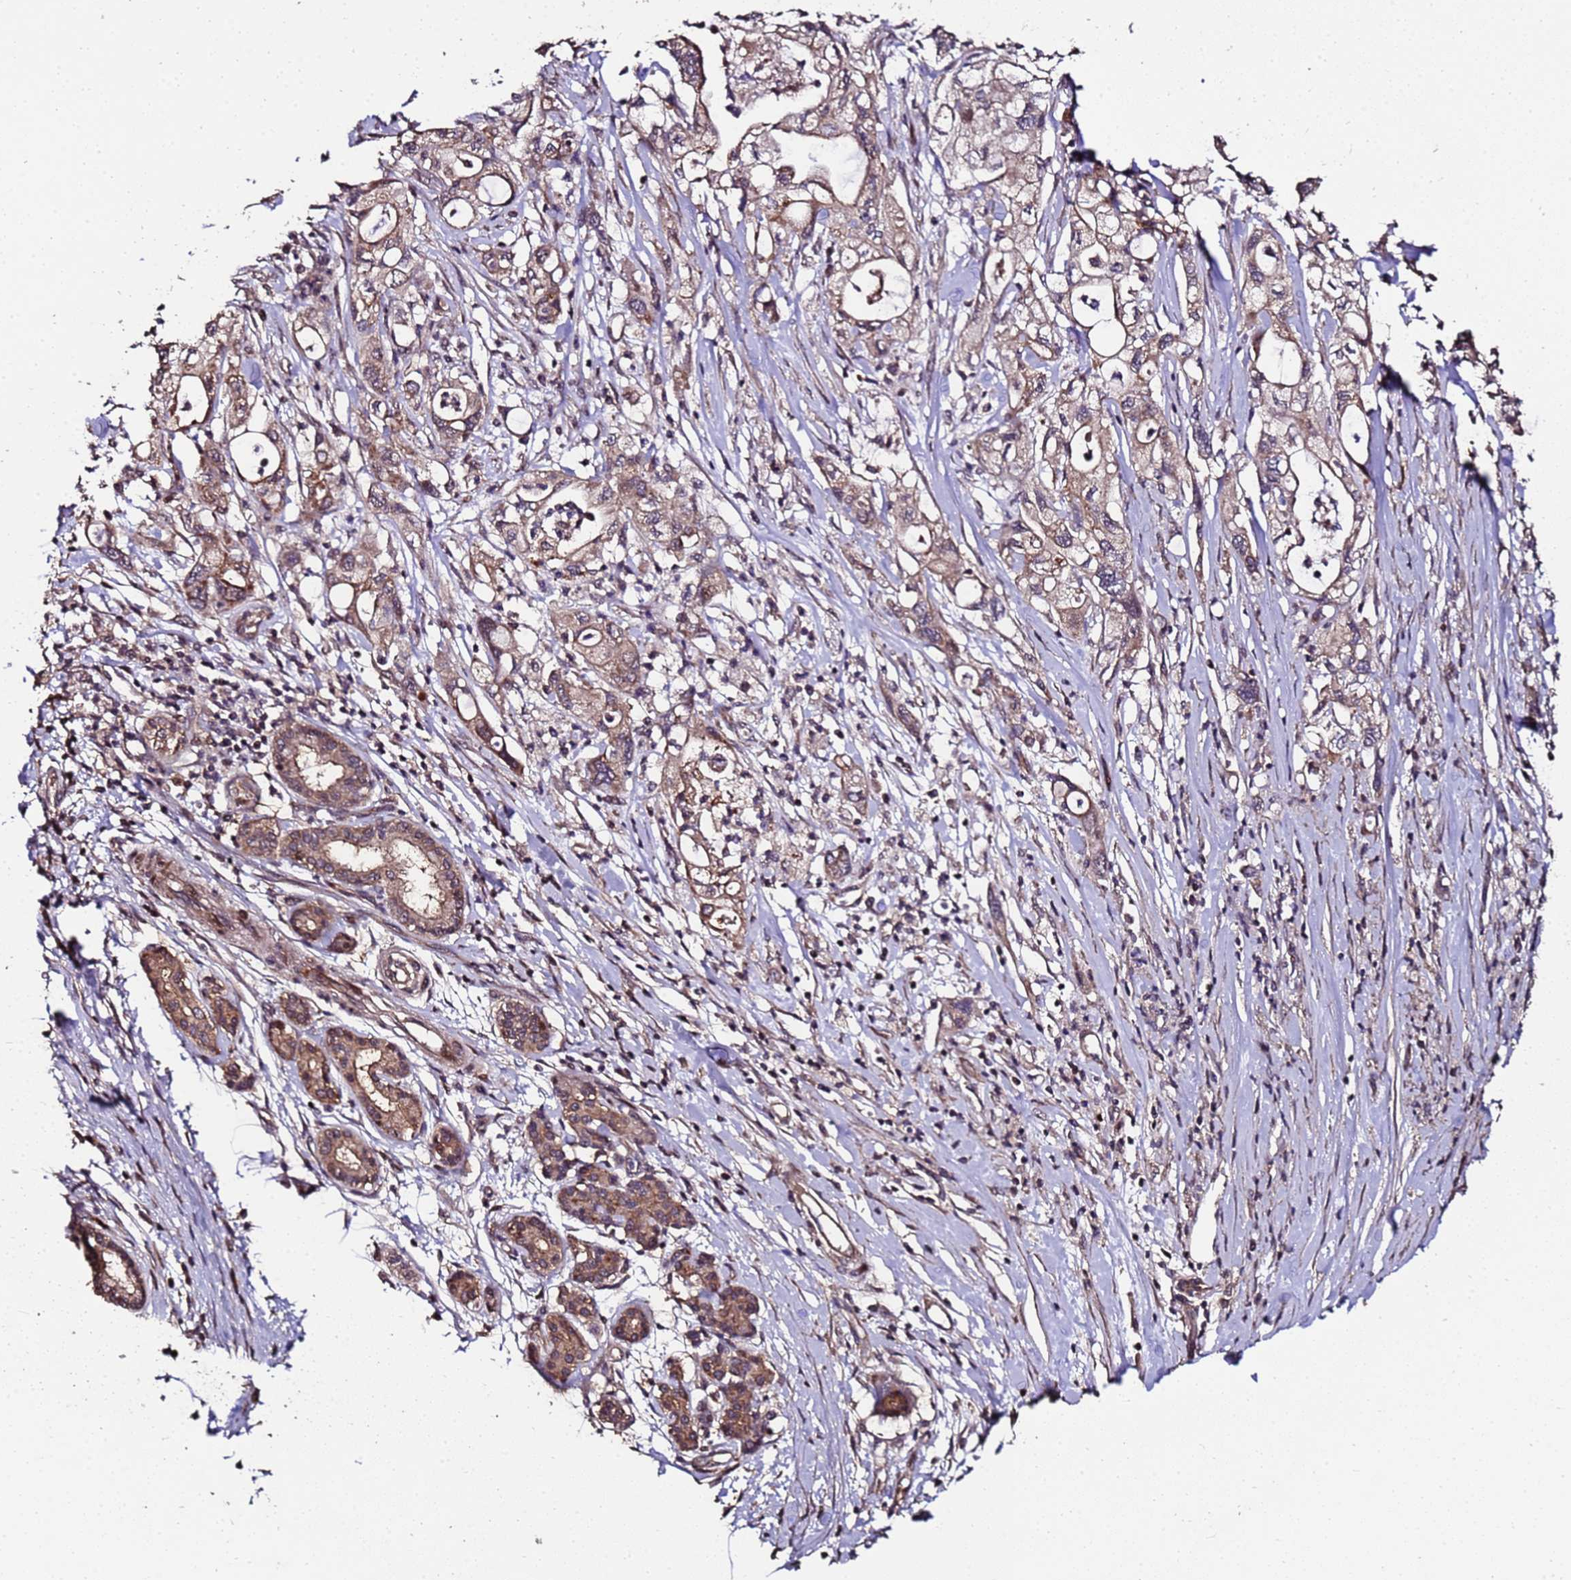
{"staining": {"intensity": "moderate", "quantity": ">75%", "location": "cytoplasmic/membranous"}, "tissue": "pancreatic cancer", "cell_type": "Tumor cells", "image_type": "cancer", "snomed": [{"axis": "morphology", "description": "Adenocarcinoma, NOS"}, {"axis": "topography", "description": "Pancreas"}], "caption": "Immunohistochemical staining of pancreatic adenocarcinoma displays medium levels of moderate cytoplasmic/membranous expression in about >75% of tumor cells. (DAB (3,3'-diaminobenzidine) = brown stain, brightfield microscopy at high magnification).", "gene": "PRODH", "patient": {"sex": "male", "age": 79}}